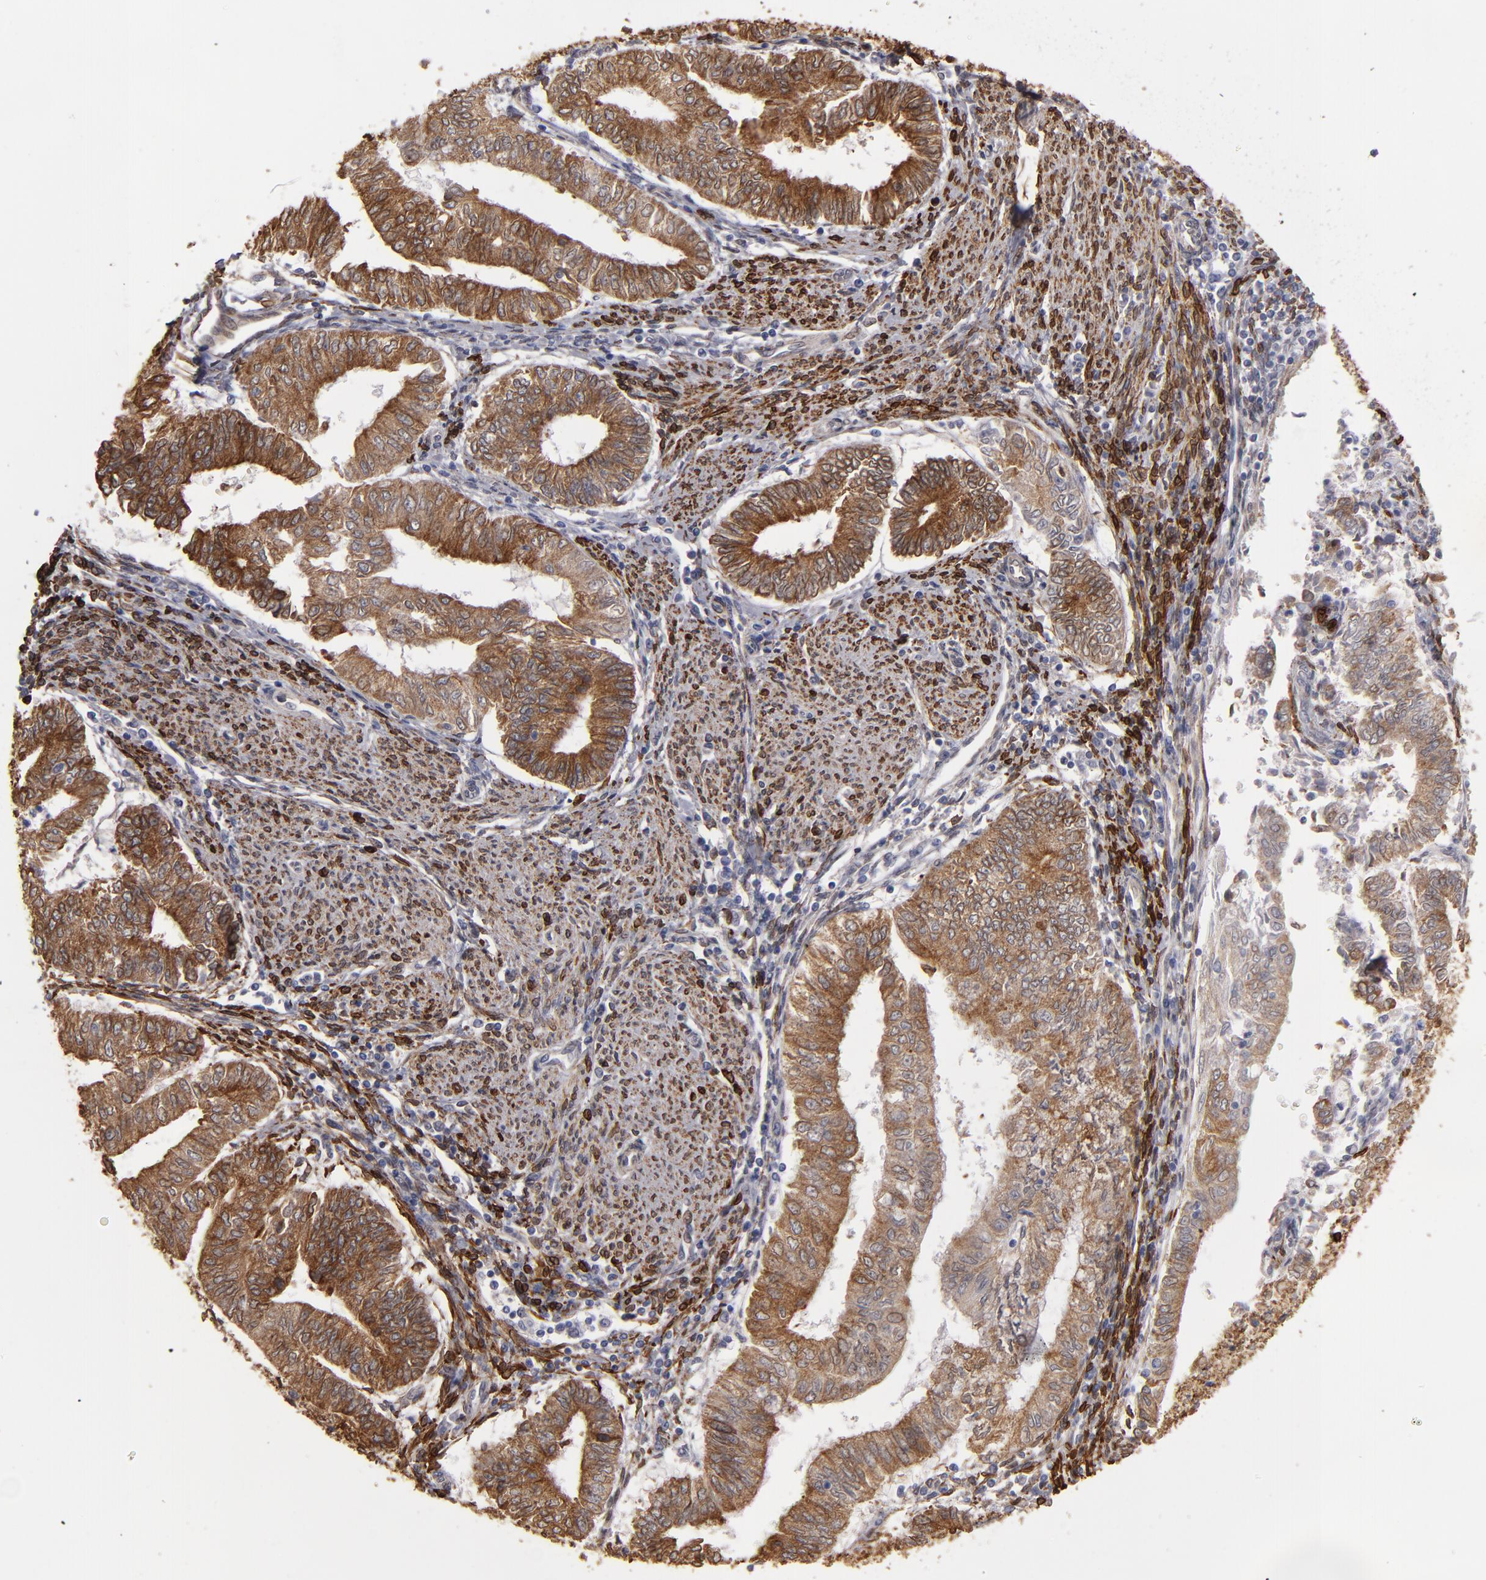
{"staining": {"intensity": "moderate", "quantity": ">75%", "location": "cytoplasmic/membranous"}, "tissue": "endometrial cancer", "cell_type": "Tumor cells", "image_type": "cancer", "snomed": [{"axis": "morphology", "description": "Adenocarcinoma, NOS"}, {"axis": "topography", "description": "Endometrium"}], "caption": "Adenocarcinoma (endometrial) tissue shows moderate cytoplasmic/membranous positivity in approximately >75% of tumor cells, visualized by immunohistochemistry.", "gene": "PGRMC1", "patient": {"sex": "female", "age": 66}}